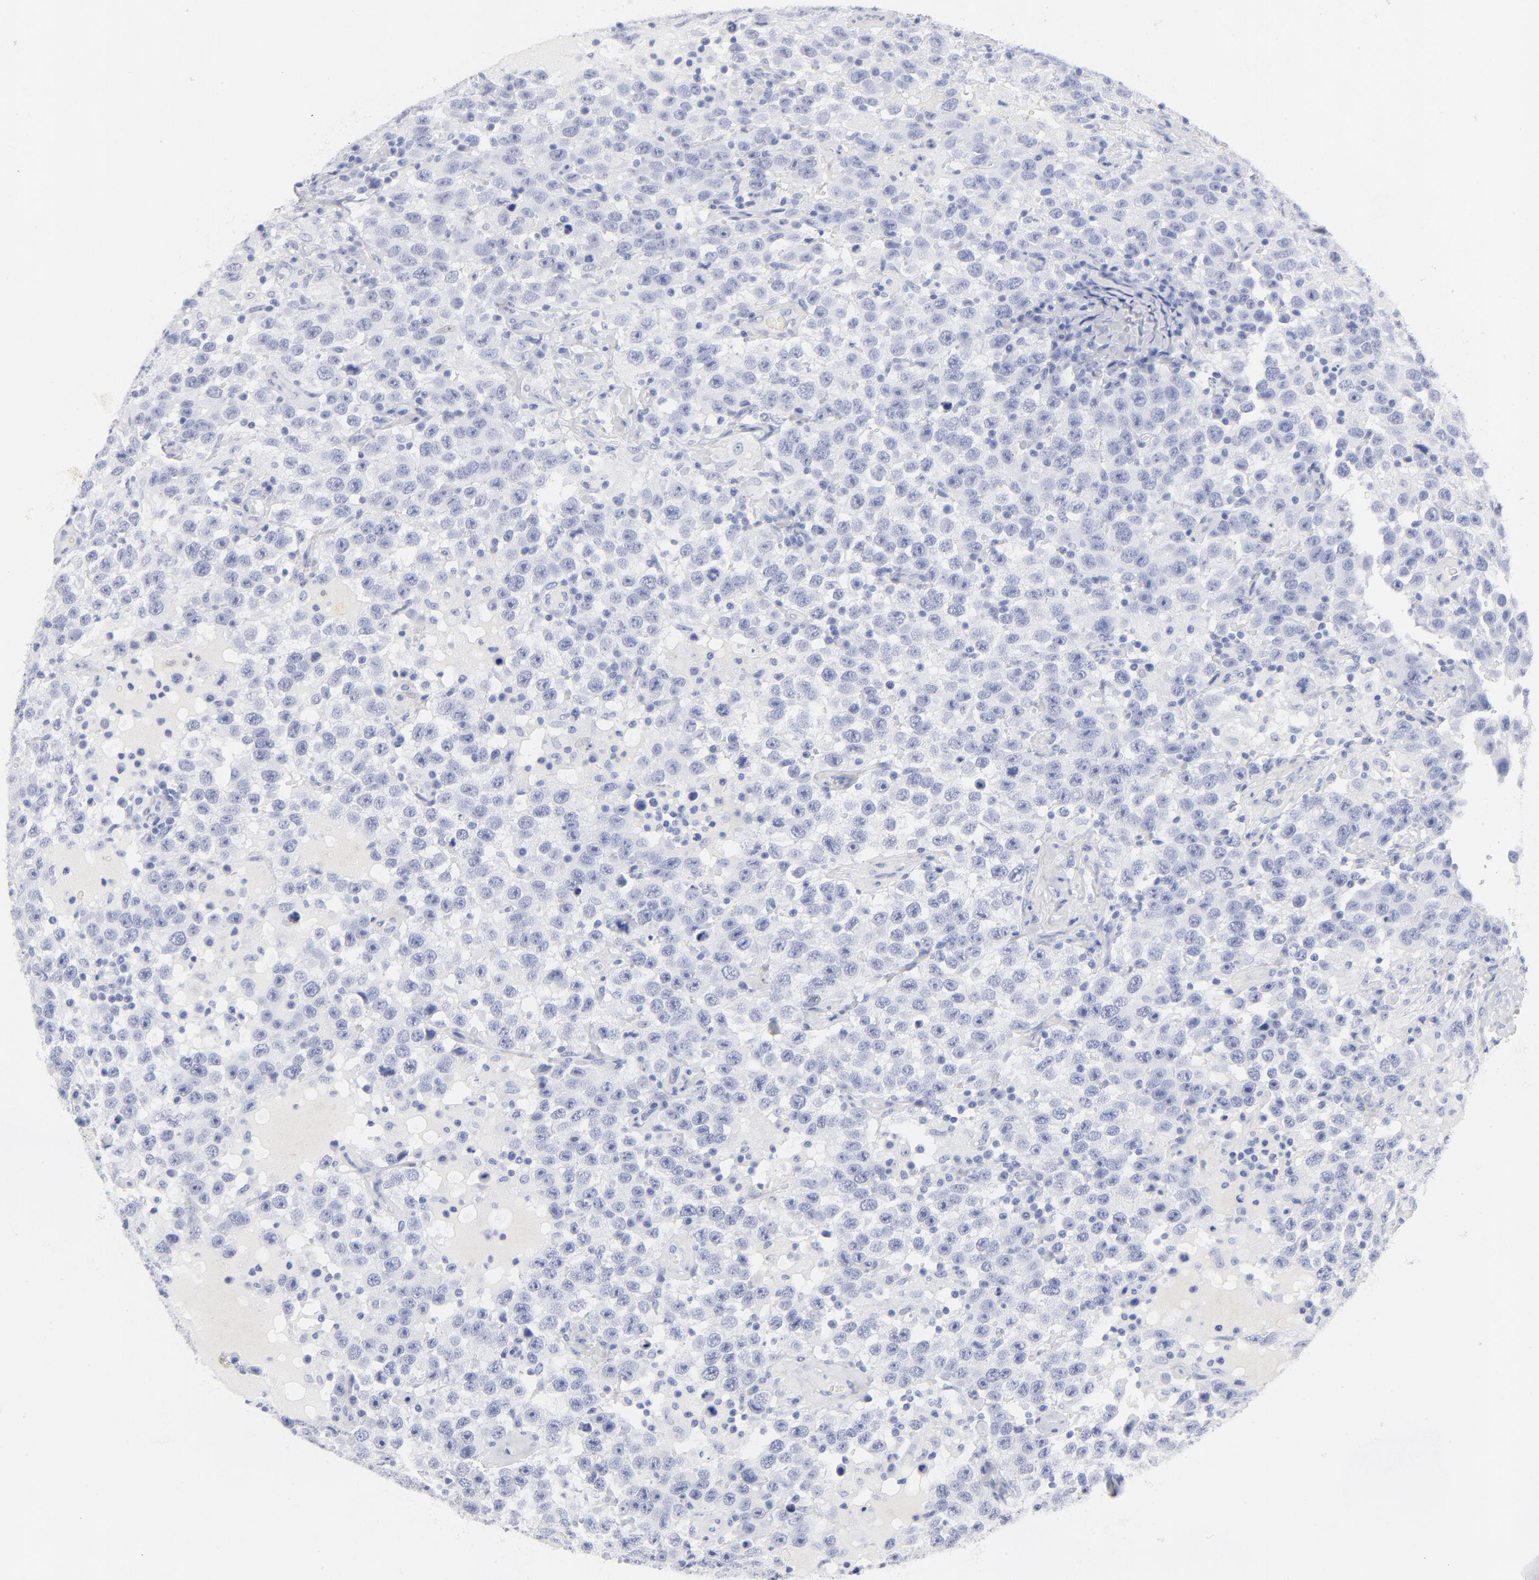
{"staining": {"intensity": "negative", "quantity": "none", "location": "none"}, "tissue": "testis cancer", "cell_type": "Tumor cells", "image_type": "cancer", "snomed": [{"axis": "morphology", "description": "Seminoma, NOS"}, {"axis": "topography", "description": "Testis"}], "caption": "The histopathology image reveals no significant expression in tumor cells of testis seminoma. (Stains: DAB (3,3'-diaminobenzidine) IHC with hematoxylin counter stain, Microscopy: brightfield microscopy at high magnification).", "gene": "ARG1", "patient": {"sex": "male", "age": 41}}